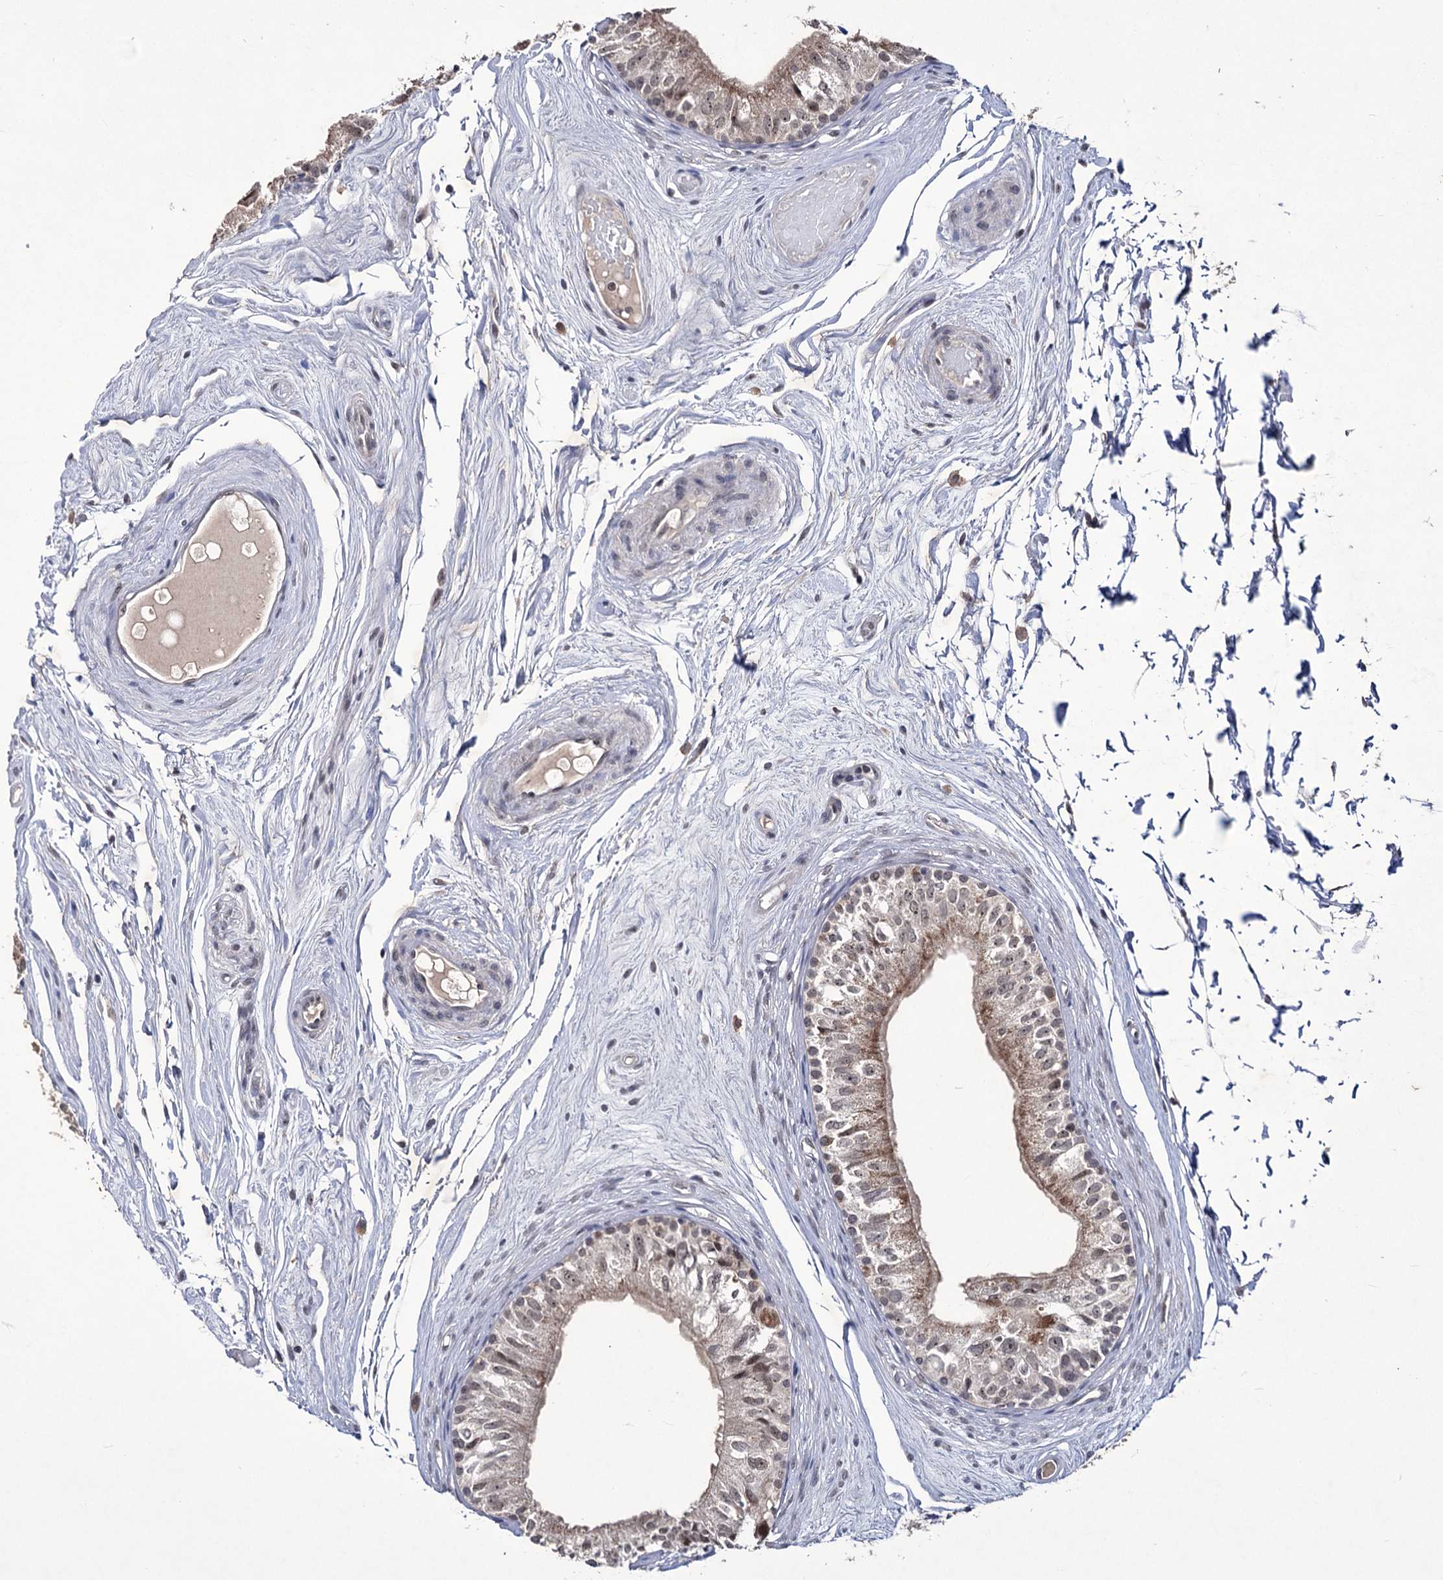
{"staining": {"intensity": "moderate", "quantity": ">75%", "location": "cytoplasmic/membranous,nuclear"}, "tissue": "epididymis", "cell_type": "Glandular cells", "image_type": "normal", "snomed": [{"axis": "morphology", "description": "Normal tissue, NOS"}, {"axis": "topography", "description": "Epididymis"}], "caption": "IHC (DAB (3,3'-diaminobenzidine)) staining of normal epididymis exhibits moderate cytoplasmic/membranous,nuclear protein staining in approximately >75% of glandular cells. The protein of interest is shown in brown color, while the nuclei are stained blue.", "gene": "VGLL4", "patient": {"sex": "male", "age": 79}}